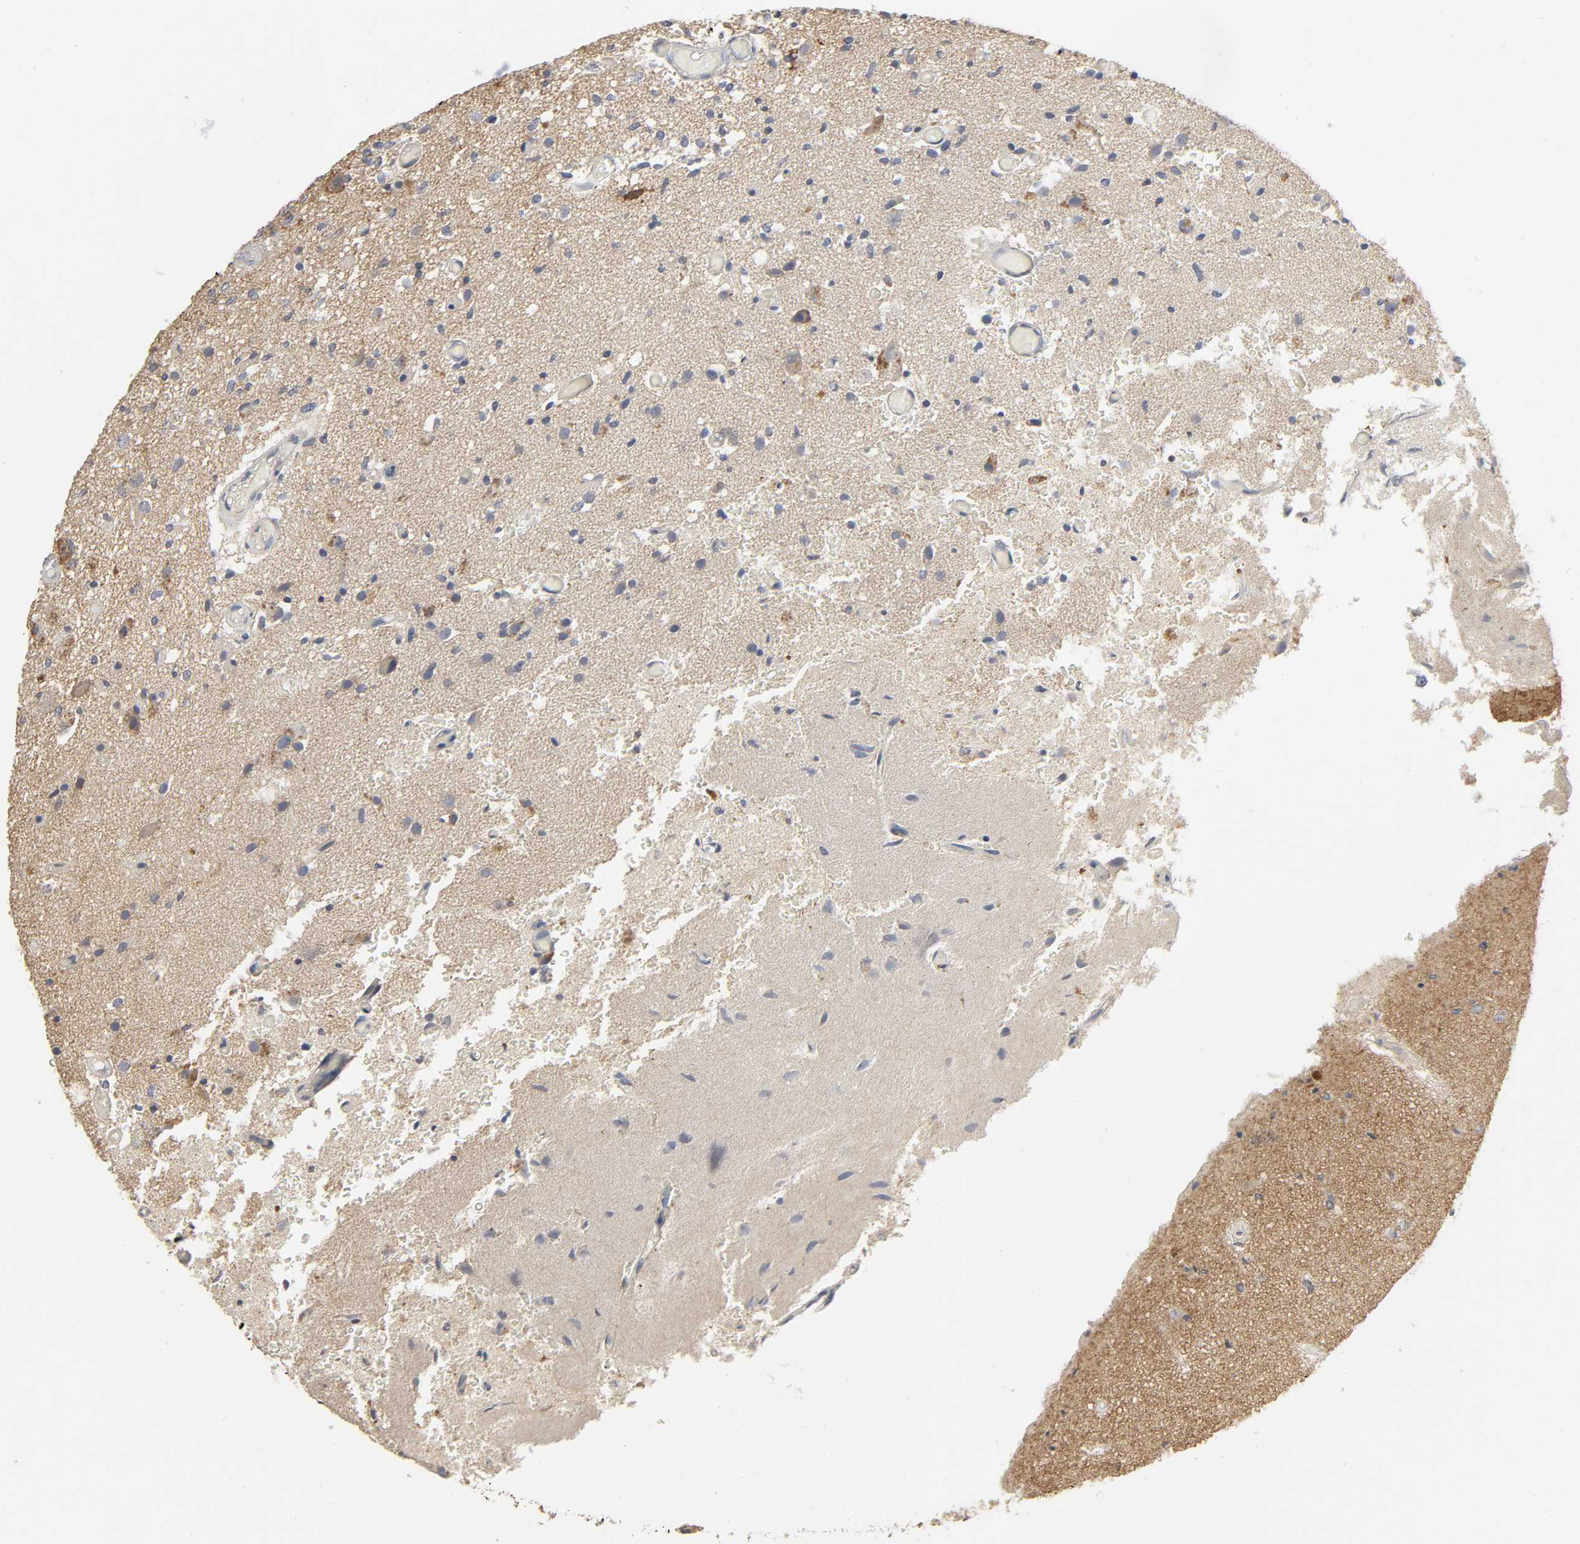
{"staining": {"intensity": "negative", "quantity": "none", "location": "none"}, "tissue": "glioma", "cell_type": "Tumor cells", "image_type": "cancer", "snomed": [{"axis": "morphology", "description": "Normal tissue, NOS"}, {"axis": "morphology", "description": "Glioma, malignant, High grade"}, {"axis": "topography", "description": "Cerebral cortex"}], "caption": "The immunohistochemistry (IHC) micrograph has no significant expression in tumor cells of glioma tissue.", "gene": "SLC10A2", "patient": {"sex": "male", "age": 77}}